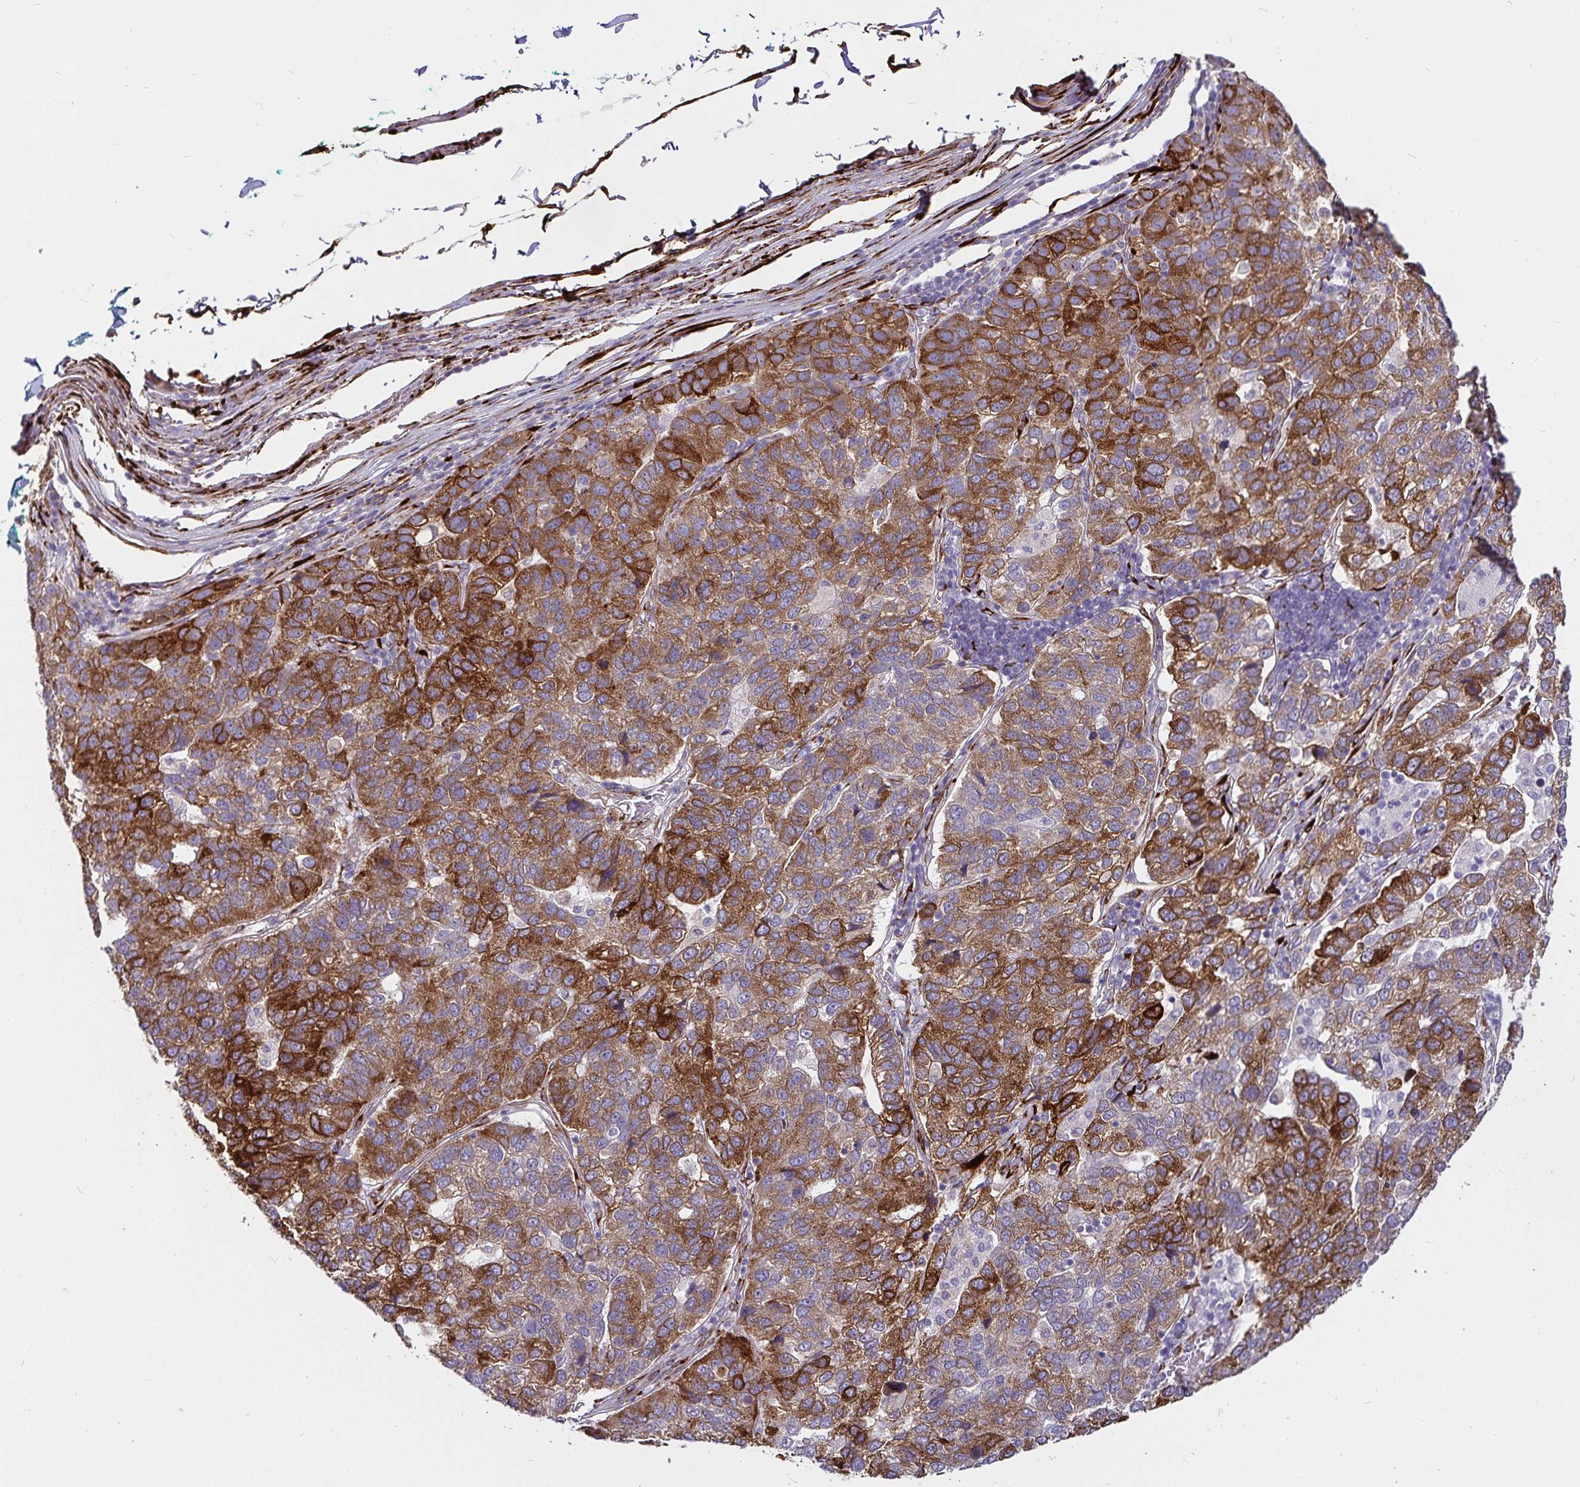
{"staining": {"intensity": "strong", "quantity": "25%-75%", "location": "cytoplasmic/membranous"}, "tissue": "pancreatic cancer", "cell_type": "Tumor cells", "image_type": "cancer", "snomed": [{"axis": "morphology", "description": "Adenocarcinoma, NOS"}, {"axis": "topography", "description": "Pancreas"}], "caption": "Strong cytoplasmic/membranous protein expression is seen in approximately 25%-75% of tumor cells in pancreatic cancer. (DAB IHC with brightfield microscopy, high magnification).", "gene": "P4HA2", "patient": {"sex": "female", "age": 61}}